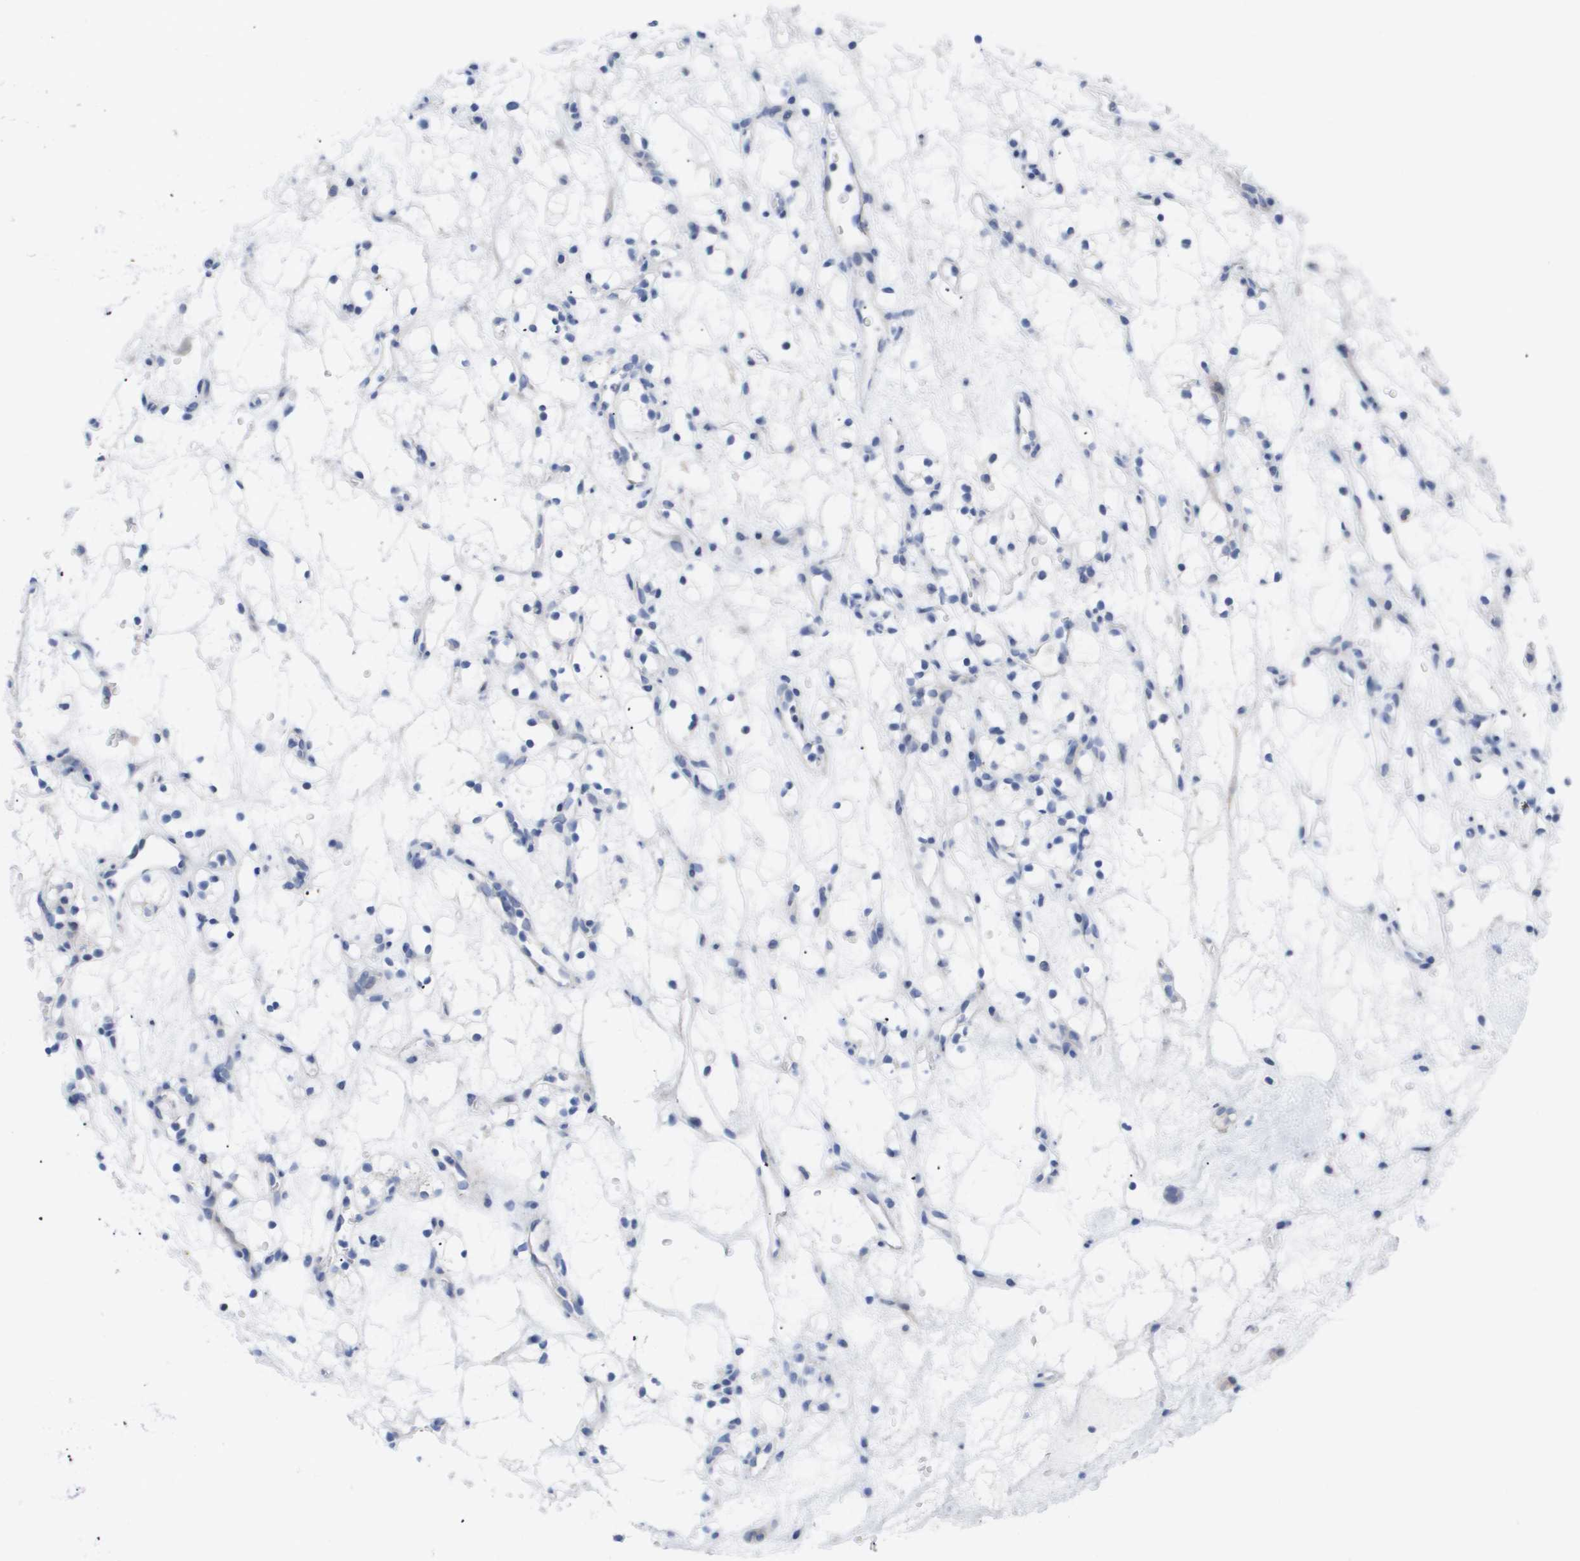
{"staining": {"intensity": "negative", "quantity": "none", "location": "none"}, "tissue": "renal cancer", "cell_type": "Tumor cells", "image_type": "cancer", "snomed": [{"axis": "morphology", "description": "Adenocarcinoma, NOS"}, {"axis": "topography", "description": "Kidney"}], "caption": "Human renal cancer (adenocarcinoma) stained for a protein using IHC shows no expression in tumor cells.", "gene": "CAV3", "patient": {"sex": "female", "age": 60}}